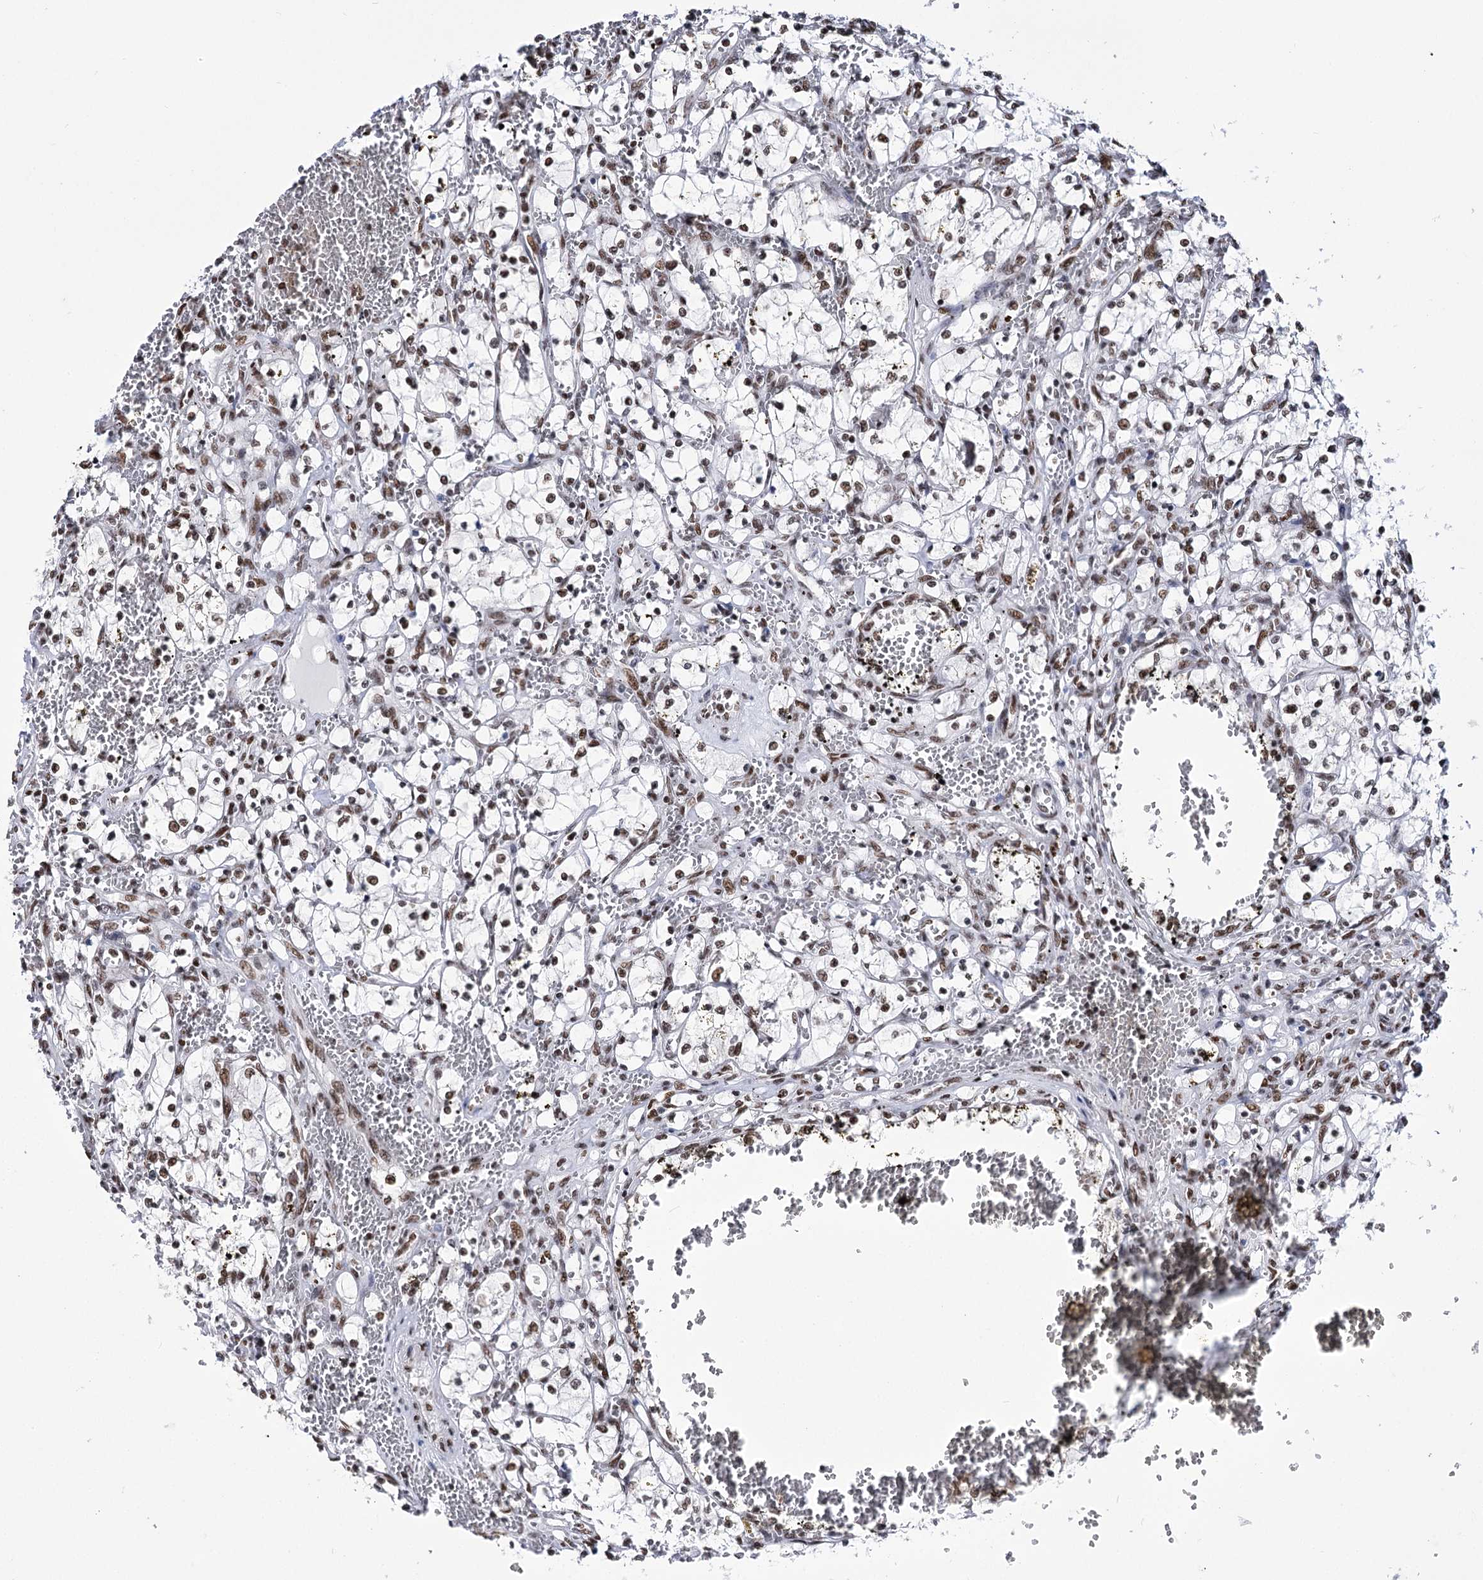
{"staining": {"intensity": "weak", "quantity": ">75%", "location": "nuclear"}, "tissue": "renal cancer", "cell_type": "Tumor cells", "image_type": "cancer", "snomed": [{"axis": "morphology", "description": "Adenocarcinoma, NOS"}, {"axis": "topography", "description": "Kidney"}], "caption": "A photomicrograph of human renal cancer stained for a protein demonstrates weak nuclear brown staining in tumor cells.", "gene": "POU4F3", "patient": {"sex": "female", "age": 69}}